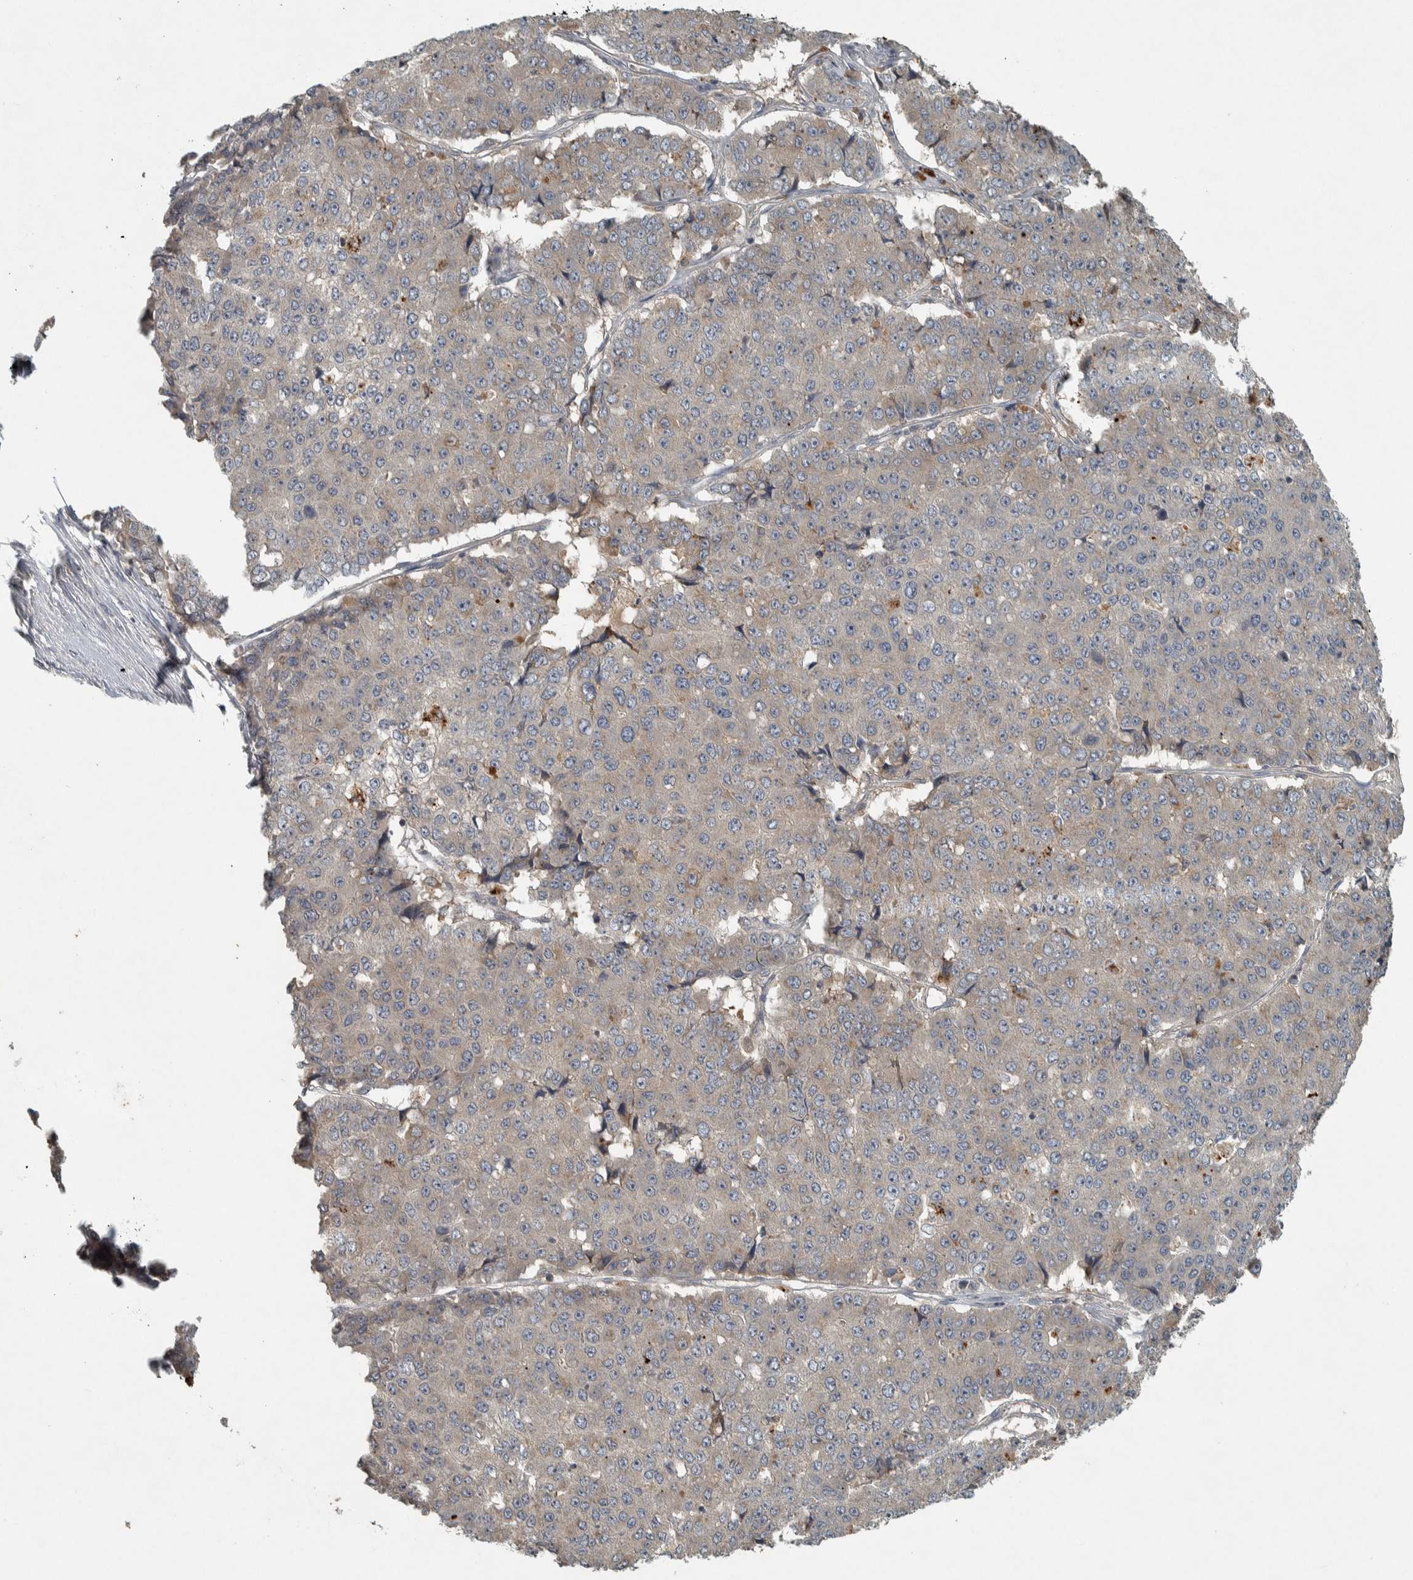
{"staining": {"intensity": "weak", "quantity": "<25%", "location": "cytoplasmic/membranous"}, "tissue": "pancreatic cancer", "cell_type": "Tumor cells", "image_type": "cancer", "snomed": [{"axis": "morphology", "description": "Adenocarcinoma, NOS"}, {"axis": "topography", "description": "Pancreas"}], "caption": "An IHC micrograph of adenocarcinoma (pancreatic) is shown. There is no staining in tumor cells of adenocarcinoma (pancreatic).", "gene": "CLCN2", "patient": {"sex": "male", "age": 50}}